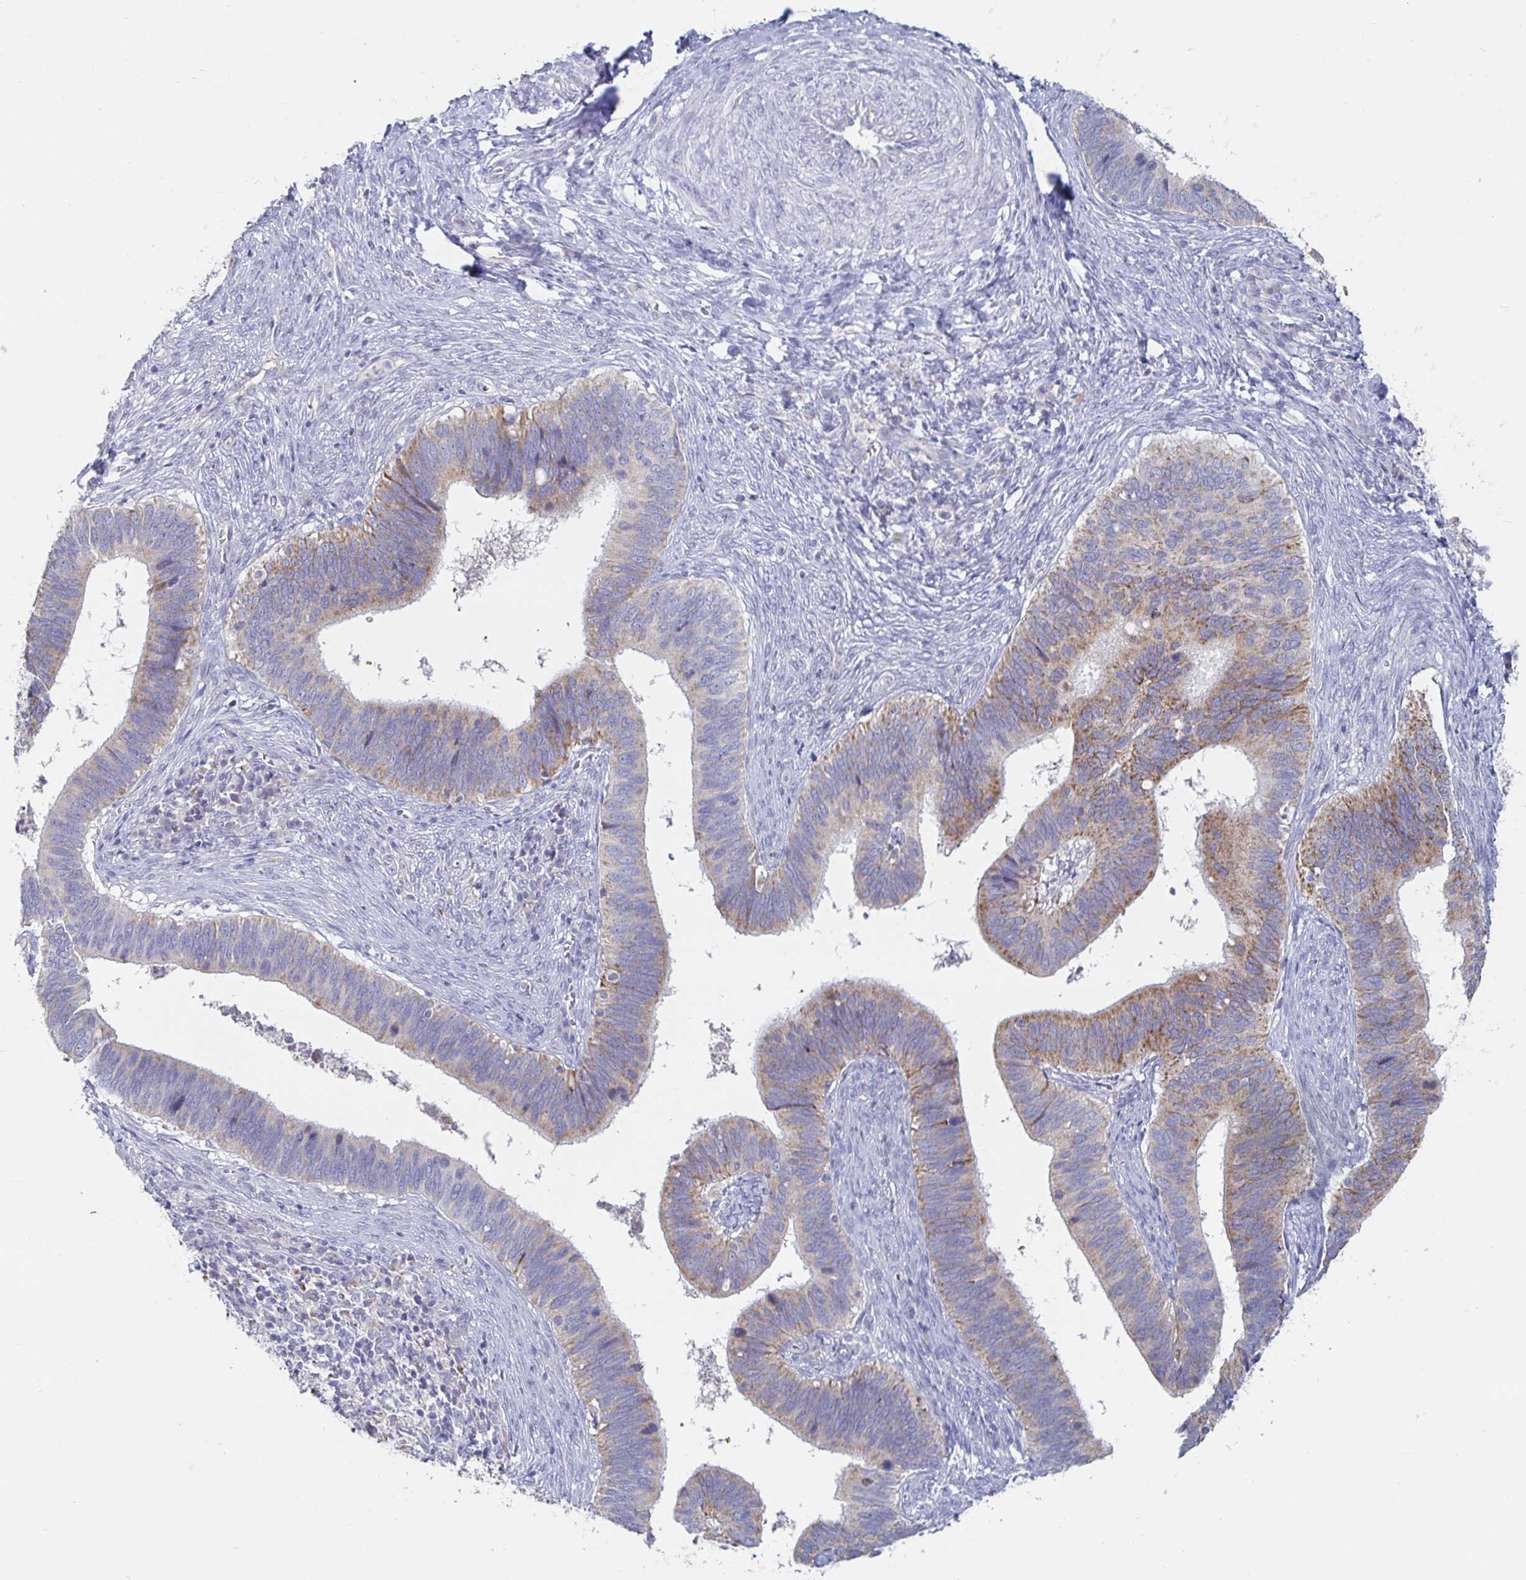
{"staining": {"intensity": "weak", "quantity": "25%-75%", "location": "cytoplasmic/membranous"}, "tissue": "cervical cancer", "cell_type": "Tumor cells", "image_type": "cancer", "snomed": [{"axis": "morphology", "description": "Adenocarcinoma, NOS"}, {"axis": "topography", "description": "Cervix"}], "caption": "A high-resolution image shows immunohistochemistry staining of cervical cancer (adenocarcinoma), which exhibits weak cytoplasmic/membranous staining in about 25%-75% of tumor cells.", "gene": "SPPL3", "patient": {"sex": "female", "age": 42}}